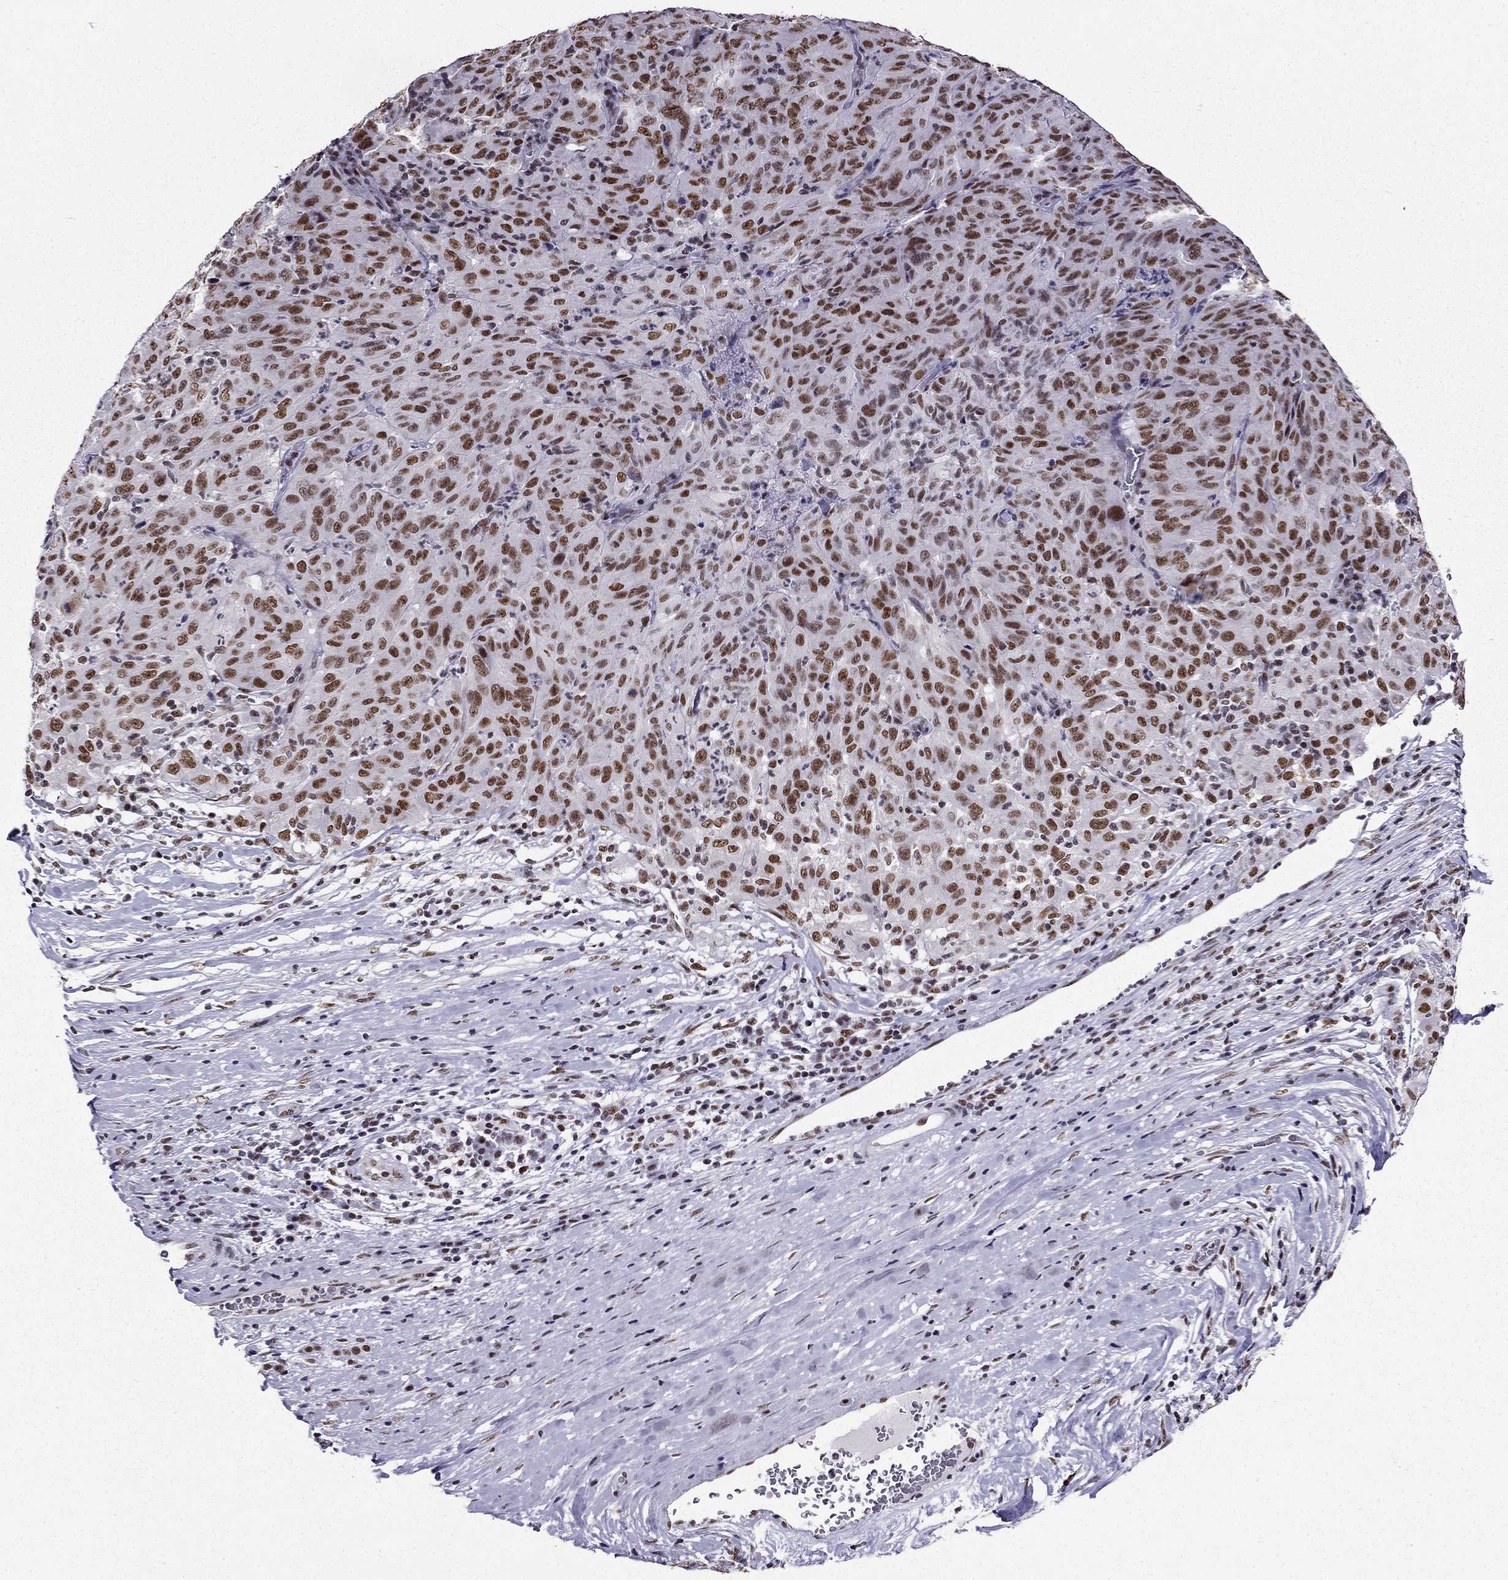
{"staining": {"intensity": "strong", "quantity": "25%-75%", "location": "nuclear"}, "tissue": "pancreatic cancer", "cell_type": "Tumor cells", "image_type": "cancer", "snomed": [{"axis": "morphology", "description": "Adenocarcinoma, NOS"}, {"axis": "topography", "description": "Pancreas"}], "caption": "Immunohistochemical staining of pancreatic cancer displays high levels of strong nuclear protein positivity in approximately 25%-75% of tumor cells. (IHC, brightfield microscopy, high magnification).", "gene": "ZNF420", "patient": {"sex": "male", "age": 63}}